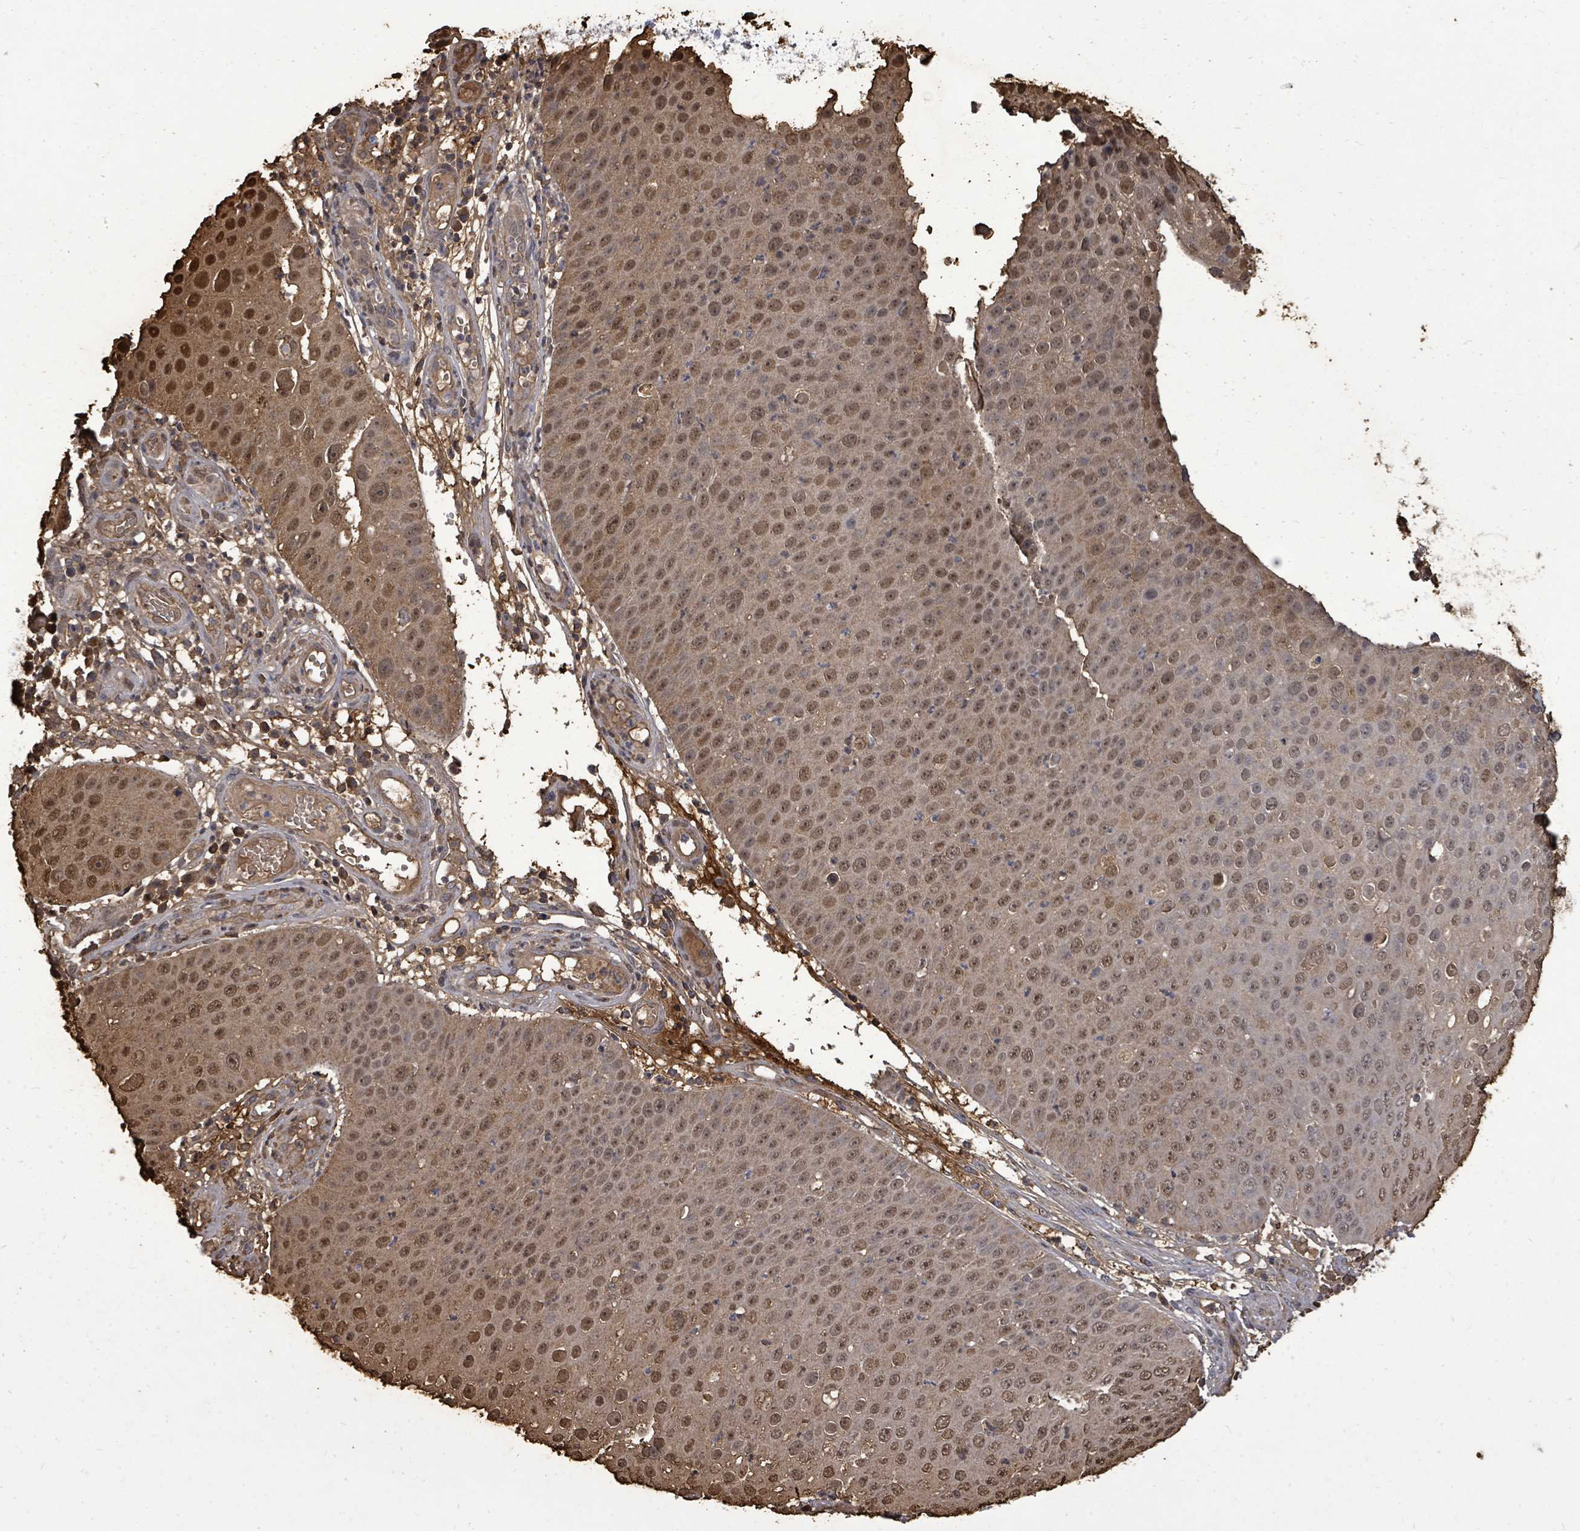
{"staining": {"intensity": "moderate", "quantity": ">75%", "location": "cytoplasmic/membranous,nuclear"}, "tissue": "skin cancer", "cell_type": "Tumor cells", "image_type": "cancer", "snomed": [{"axis": "morphology", "description": "Squamous cell carcinoma, NOS"}, {"axis": "topography", "description": "Skin"}], "caption": "A medium amount of moderate cytoplasmic/membranous and nuclear positivity is seen in about >75% of tumor cells in skin squamous cell carcinoma tissue.", "gene": "KRTAP27-1", "patient": {"sex": "male", "age": 71}}